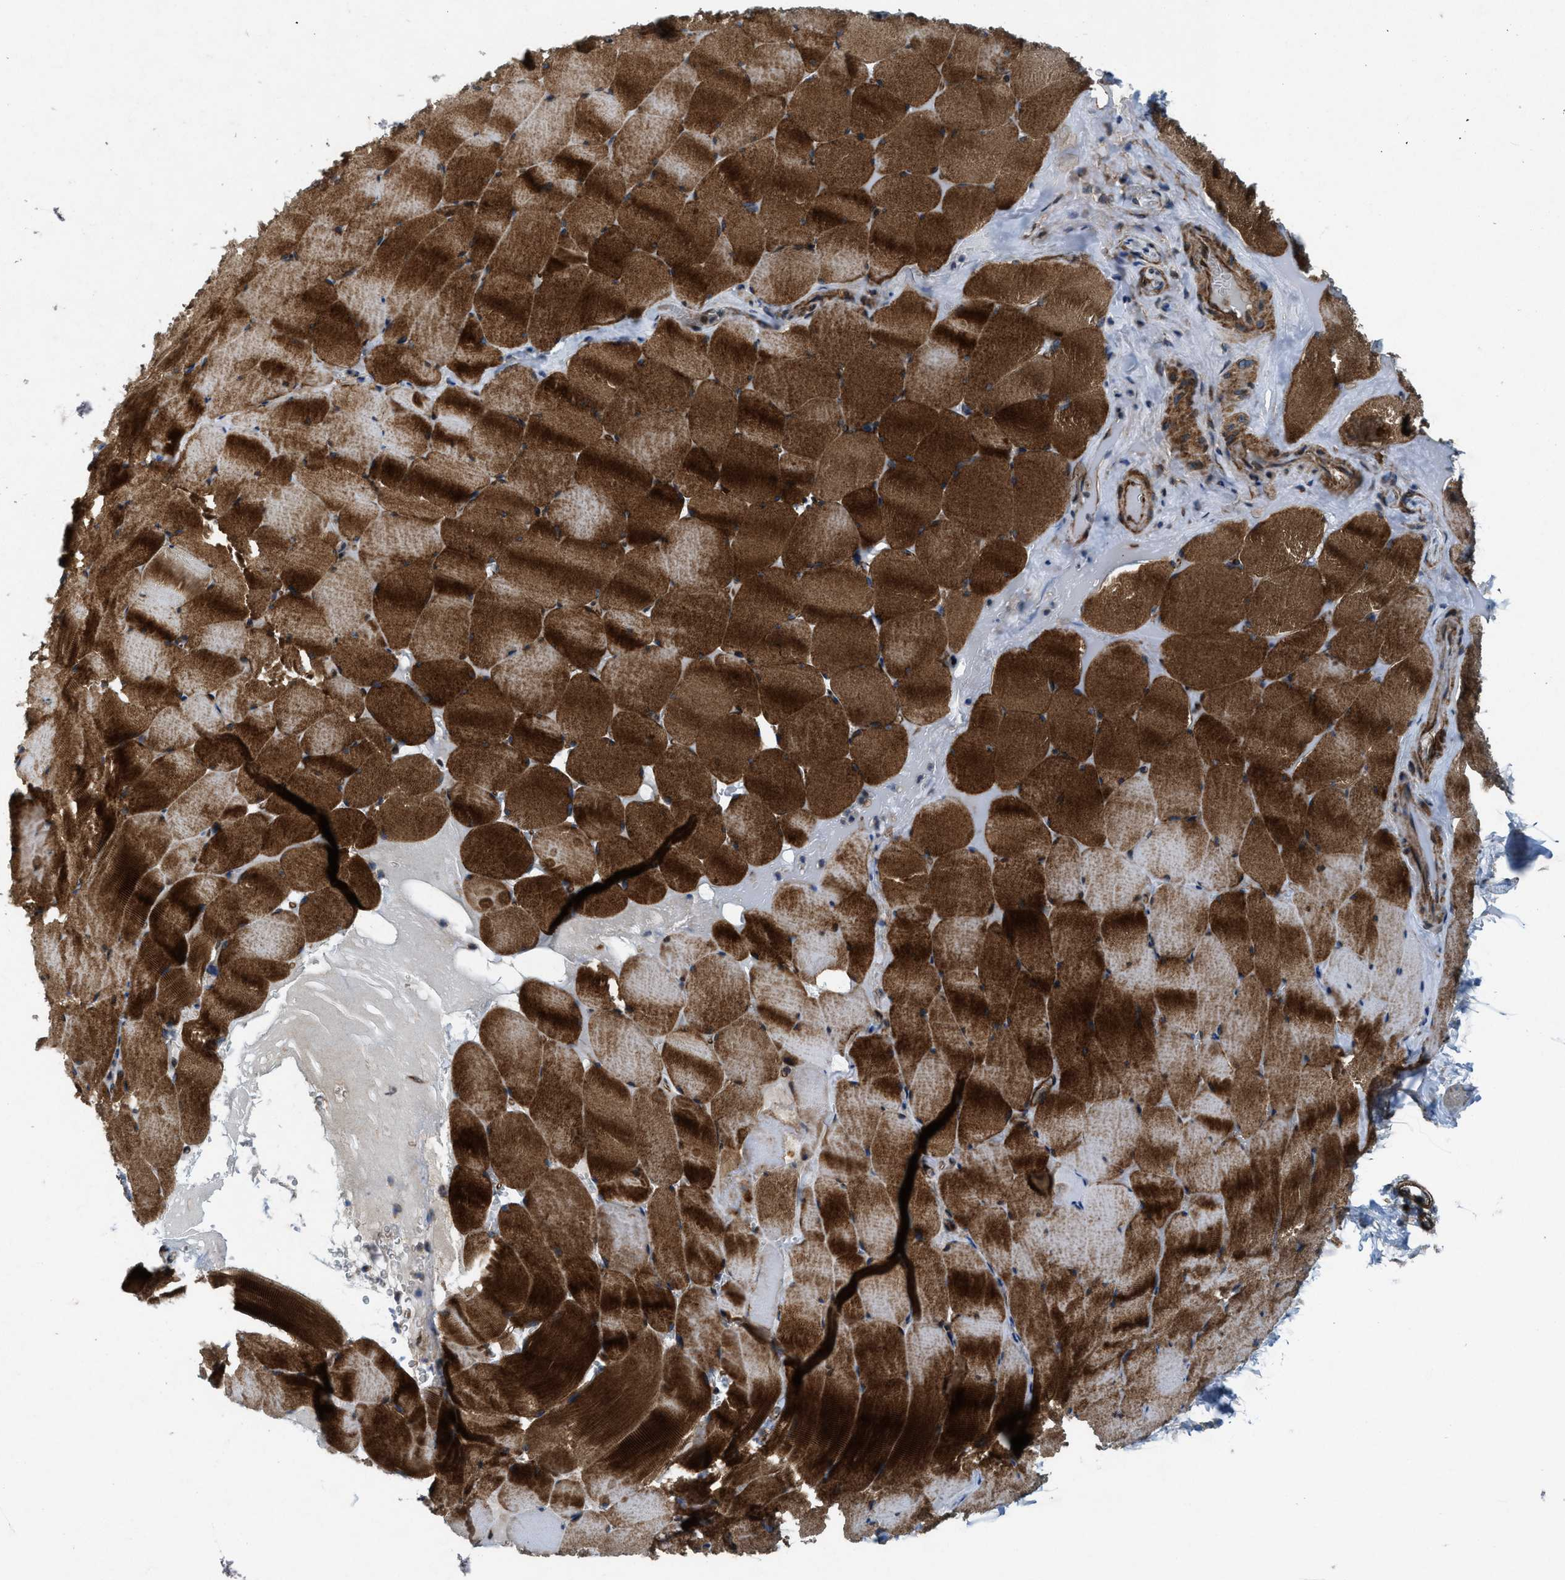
{"staining": {"intensity": "strong", "quantity": ">75%", "location": "cytoplasmic/membranous"}, "tissue": "skeletal muscle", "cell_type": "Myocytes", "image_type": "normal", "snomed": [{"axis": "morphology", "description": "Normal tissue, NOS"}, {"axis": "topography", "description": "Skeletal muscle"}], "caption": "Strong cytoplasmic/membranous positivity is present in about >75% of myocytes in unremarkable skeletal muscle.", "gene": "URGCP", "patient": {"sex": "male", "age": 62}}